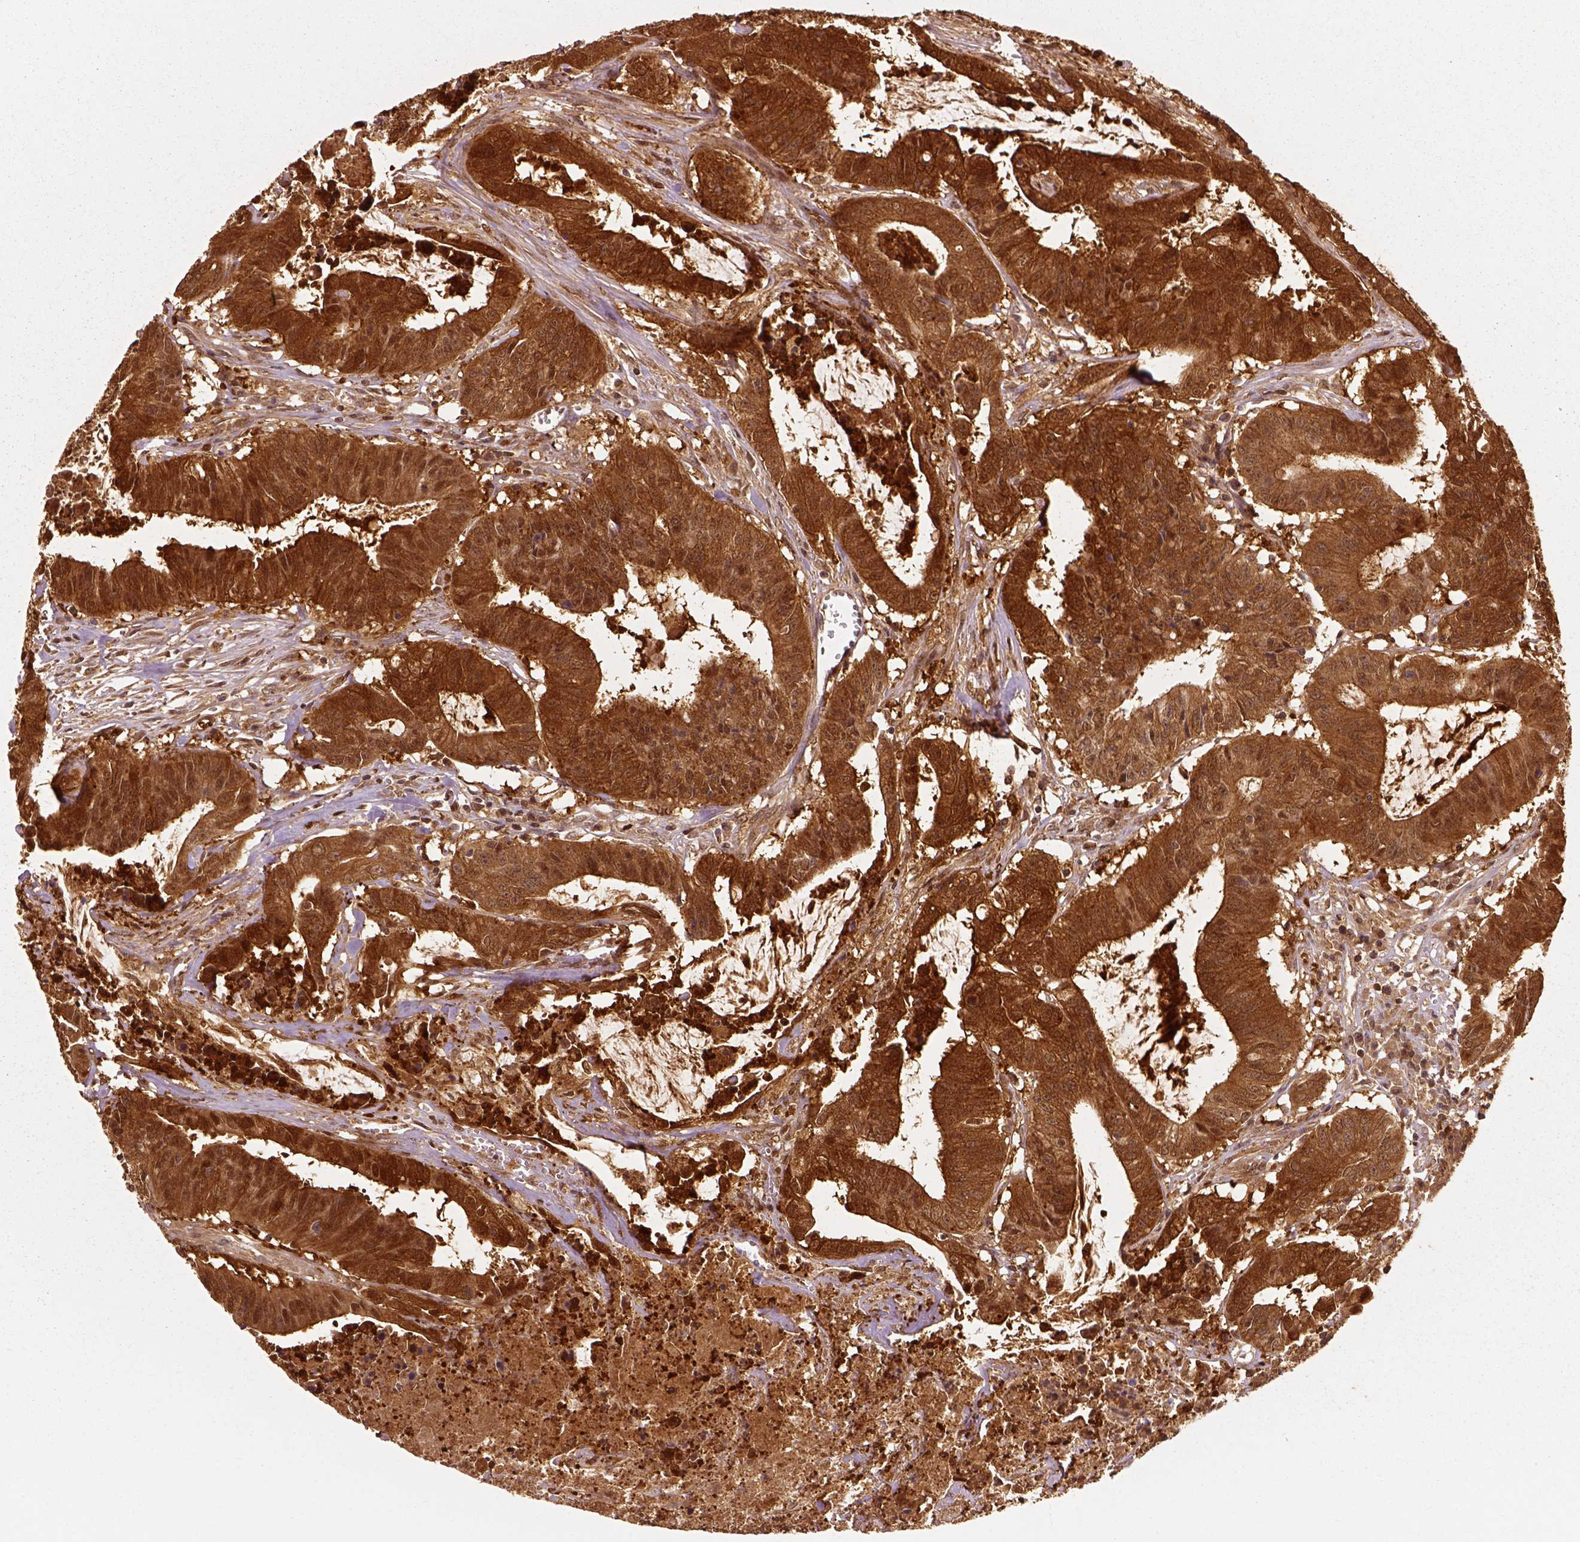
{"staining": {"intensity": "strong", "quantity": ">75%", "location": "cytoplasmic/membranous,nuclear"}, "tissue": "colorectal cancer", "cell_type": "Tumor cells", "image_type": "cancer", "snomed": [{"axis": "morphology", "description": "Adenocarcinoma, NOS"}, {"axis": "topography", "description": "Colon"}], "caption": "Protein expression analysis of colorectal cancer (adenocarcinoma) demonstrates strong cytoplasmic/membranous and nuclear expression in approximately >75% of tumor cells.", "gene": "GPI", "patient": {"sex": "male", "age": 33}}